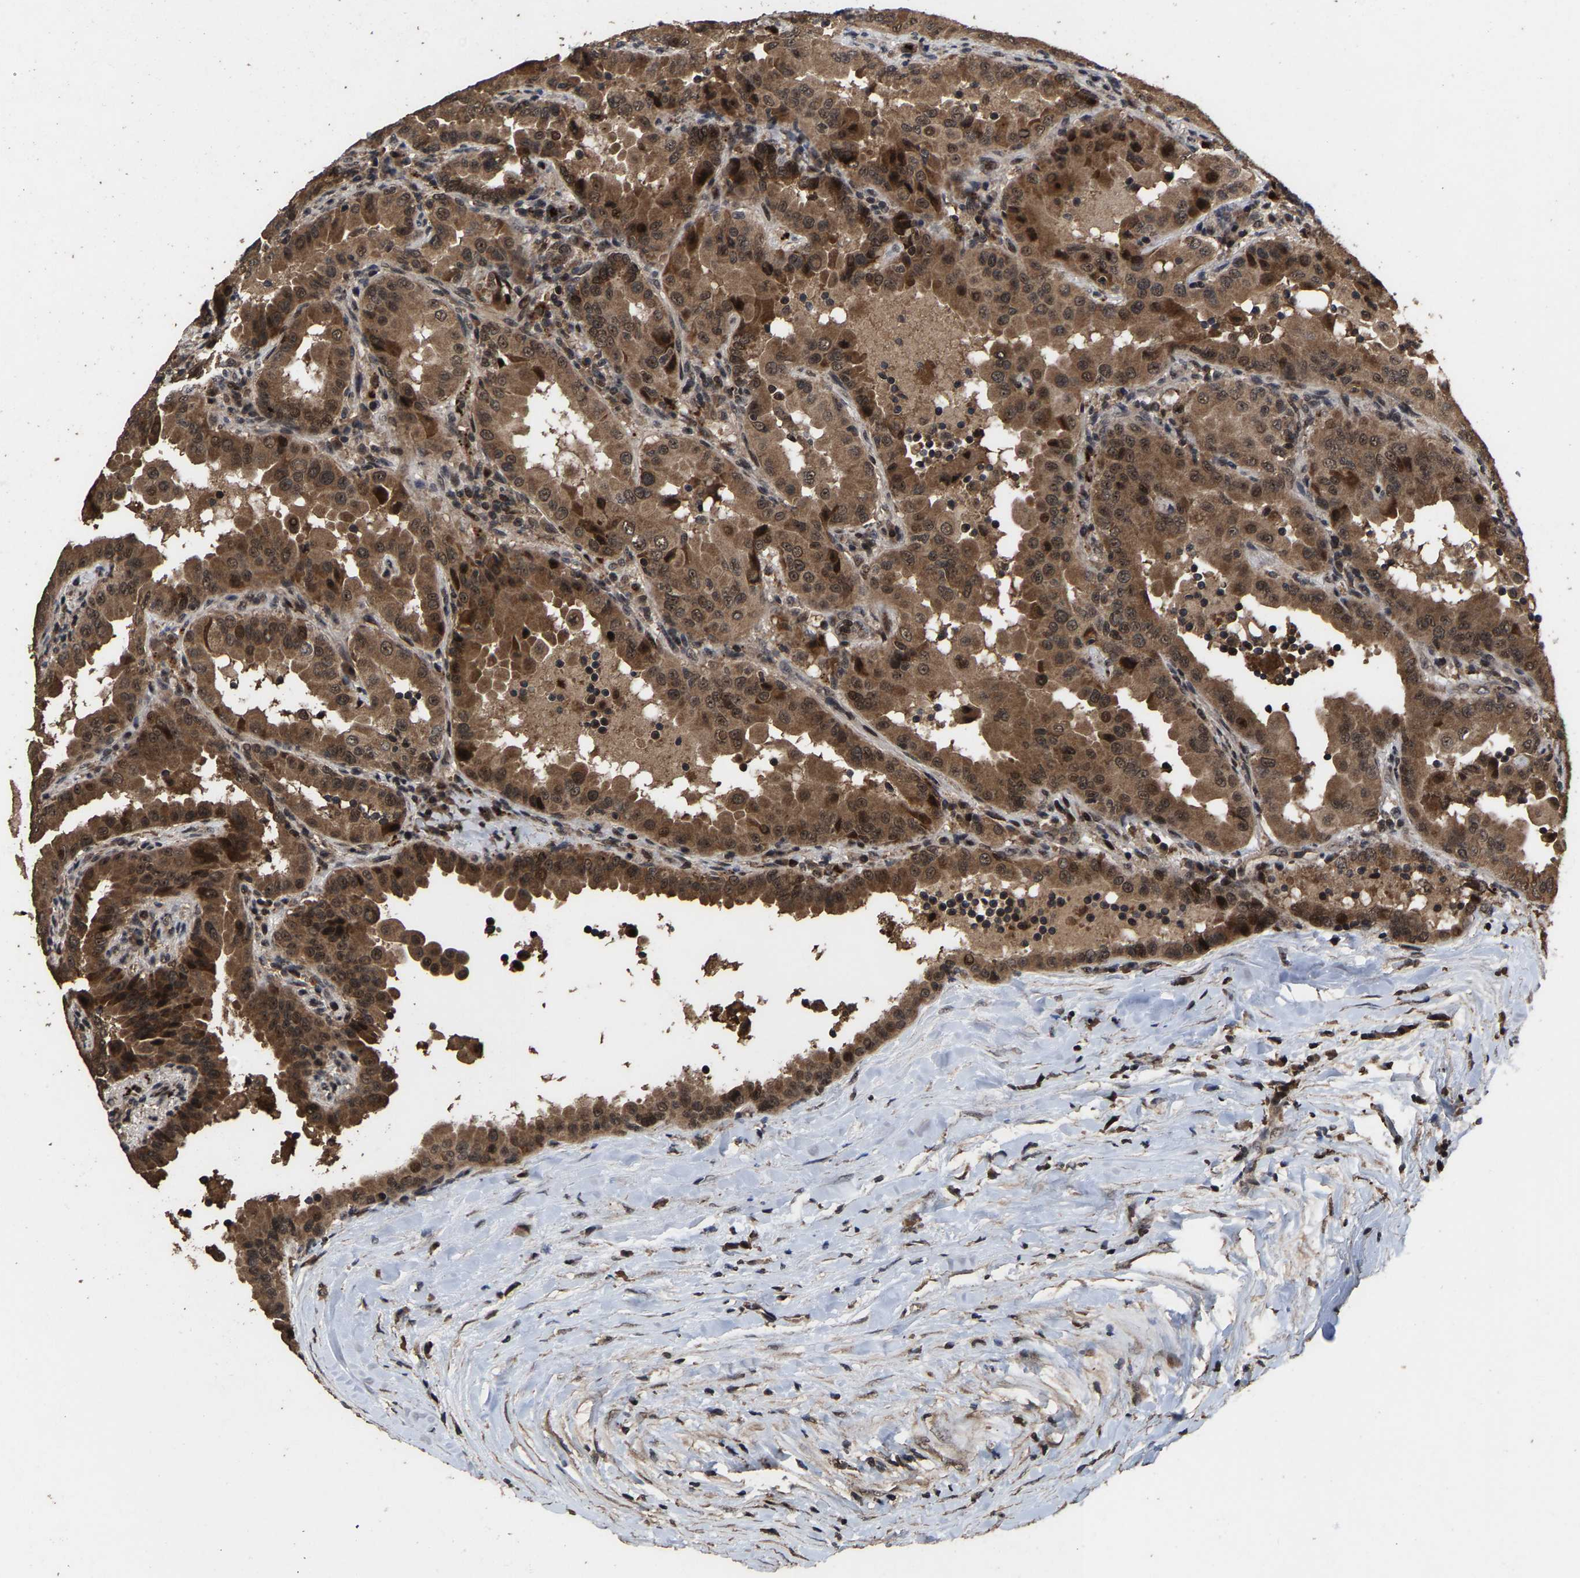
{"staining": {"intensity": "moderate", "quantity": ">75%", "location": "cytoplasmic/membranous"}, "tissue": "thyroid cancer", "cell_type": "Tumor cells", "image_type": "cancer", "snomed": [{"axis": "morphology", "description": "Papillary adenocarcinoma, NOS"}, {"axis": "topography", "description": "Thyroid gland"}], "caption": "Immunohistochemical staining of human thyroid cancer reveals medium levels of moderate cytoplasmic/membranous positivity in about >75% of tumor cells.", "gene": "HAUS6", "patient": {"sex": "male", "age": 33}}